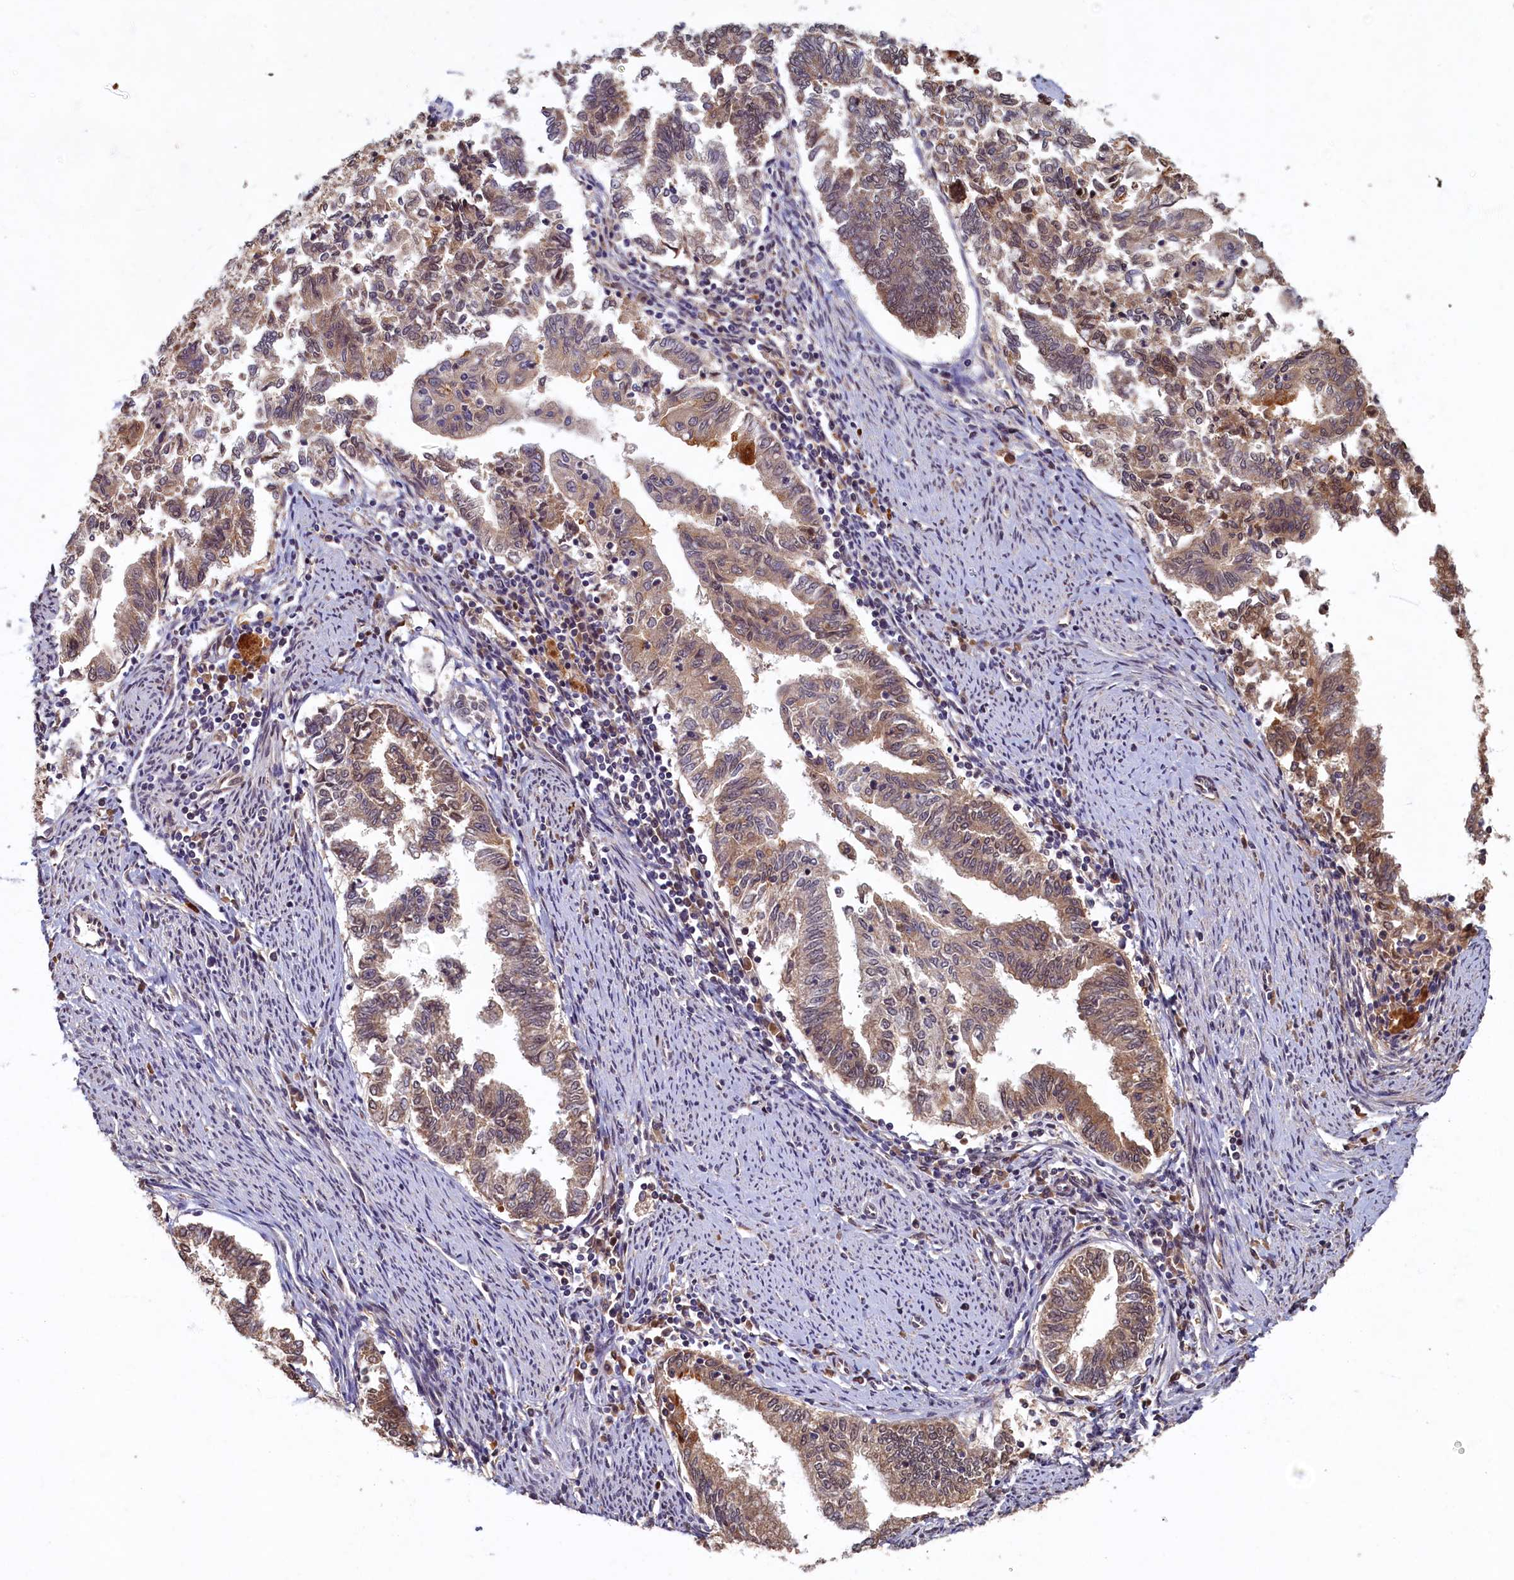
{"staining": {"intensity": "moderate", "quantity": "<25%", "location": "cytoplasmic/membranous,nuclear"}, "tissue": "endometrial cancer", "cell_type": "Tumor cells", "image_type": "cancer", "snomed": [{"axis": "morphology", "description": "Adenocarcinoma, NOS"}, {"axis": "topography", "description": "Endometrium"}], "caption": "Human adenocarcinoma (endometrial) stained for a protein (brown) displays moderate cytoplasmic/membranous and nuclear positive expression in approximately <25% of tumor cells.", "gene": "LCMT2", "patient": {"sex": "female", "age": 79}}